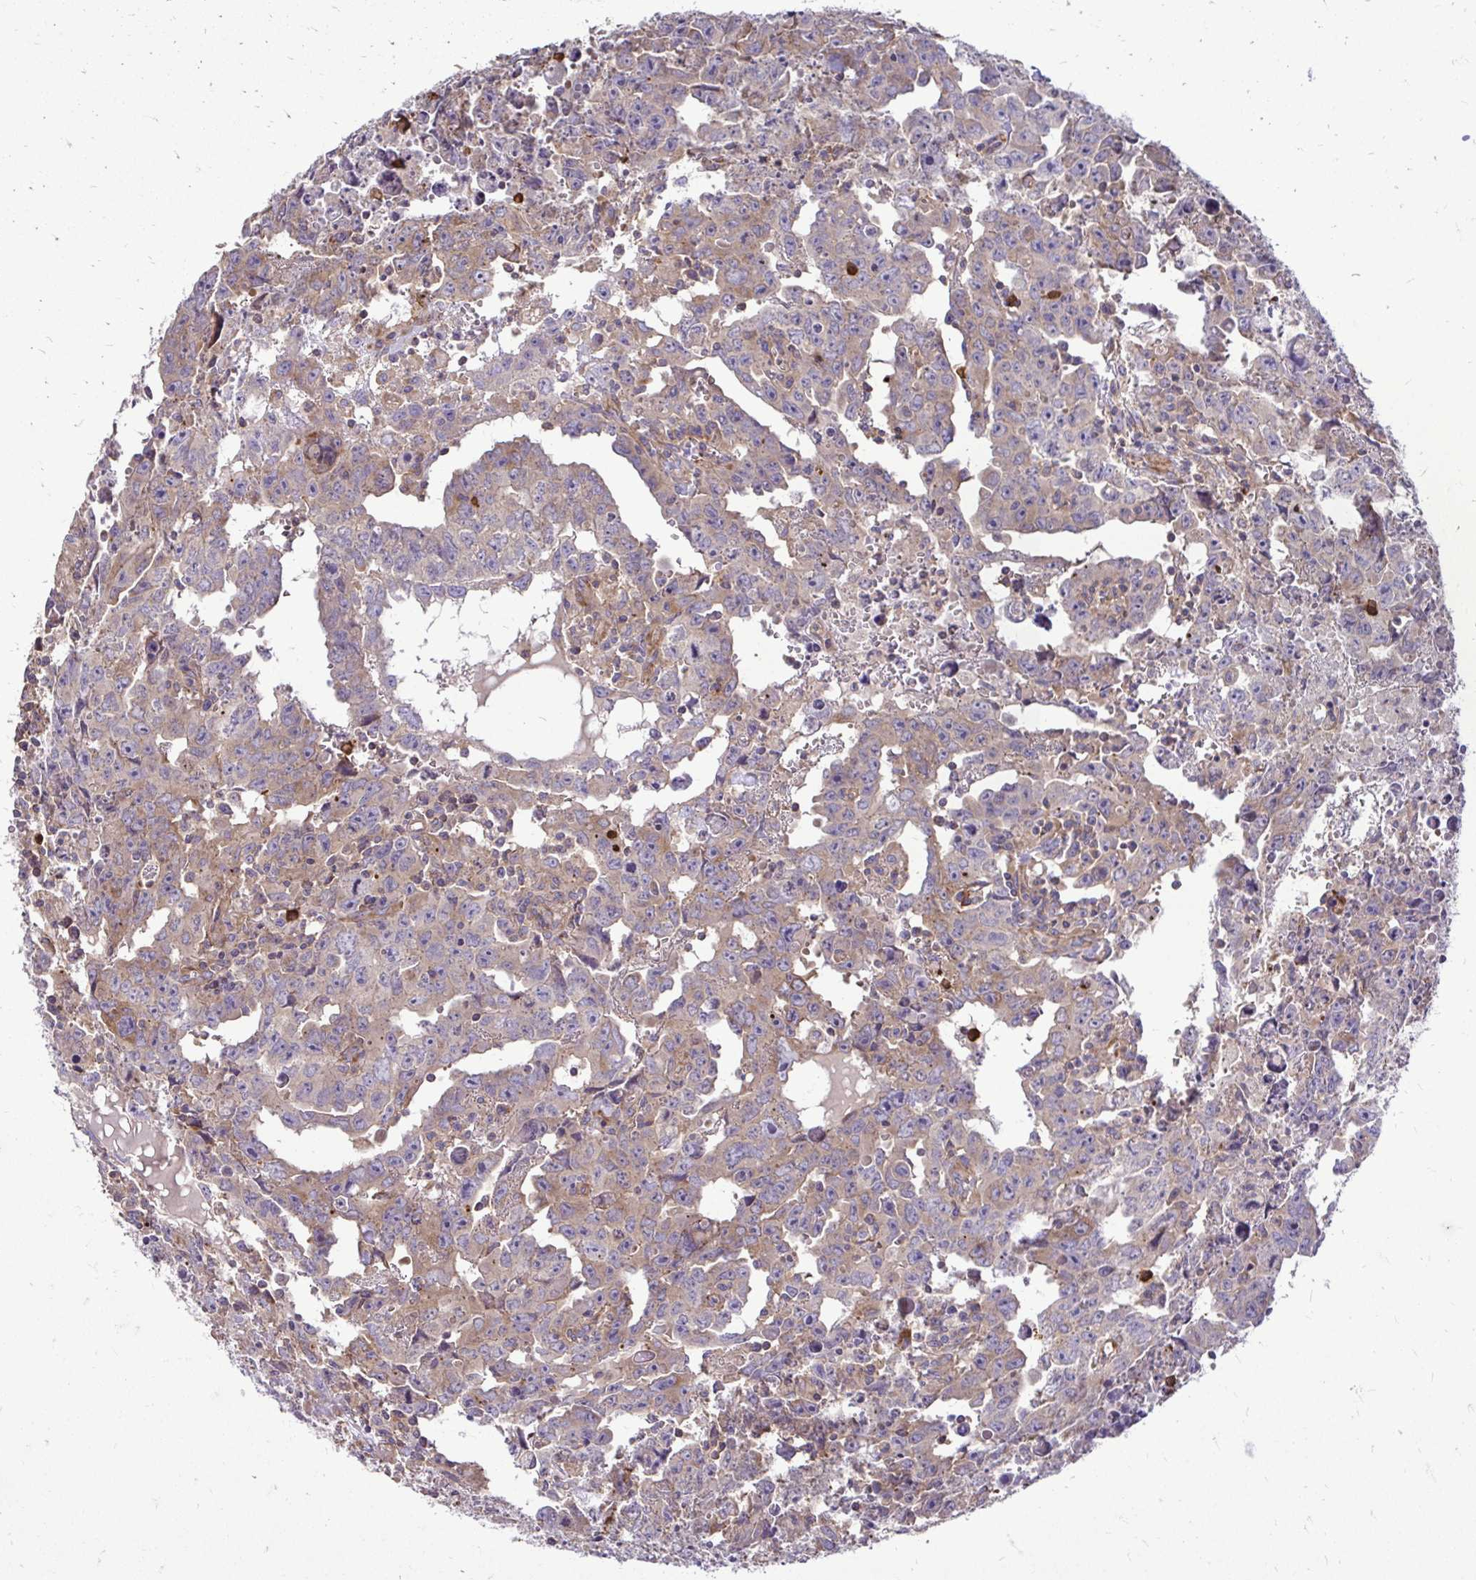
{"staining": {"intensity": "weak", "quantity": "25%-75%", "location": "cytoplasmic/membranous"}, "tissue": "testis cancer", "cell_type": "Tumor cells", "image_type": "cancer", "snomed": [{"axis": "morphology", "description": "Carcinoma, Embryonal, NOS"}, {"axis": "topography", "description": "Testis"}], "caption": "This photomicrograph demonstrates immunohistochemistry staining of embryonal carcinoma (testis), with low weak cytoplasmic/membranous staining in about 25%-75% of tumor cells.", "gene": "FMR1", "patient": {"sex": "male", "age": 22}}